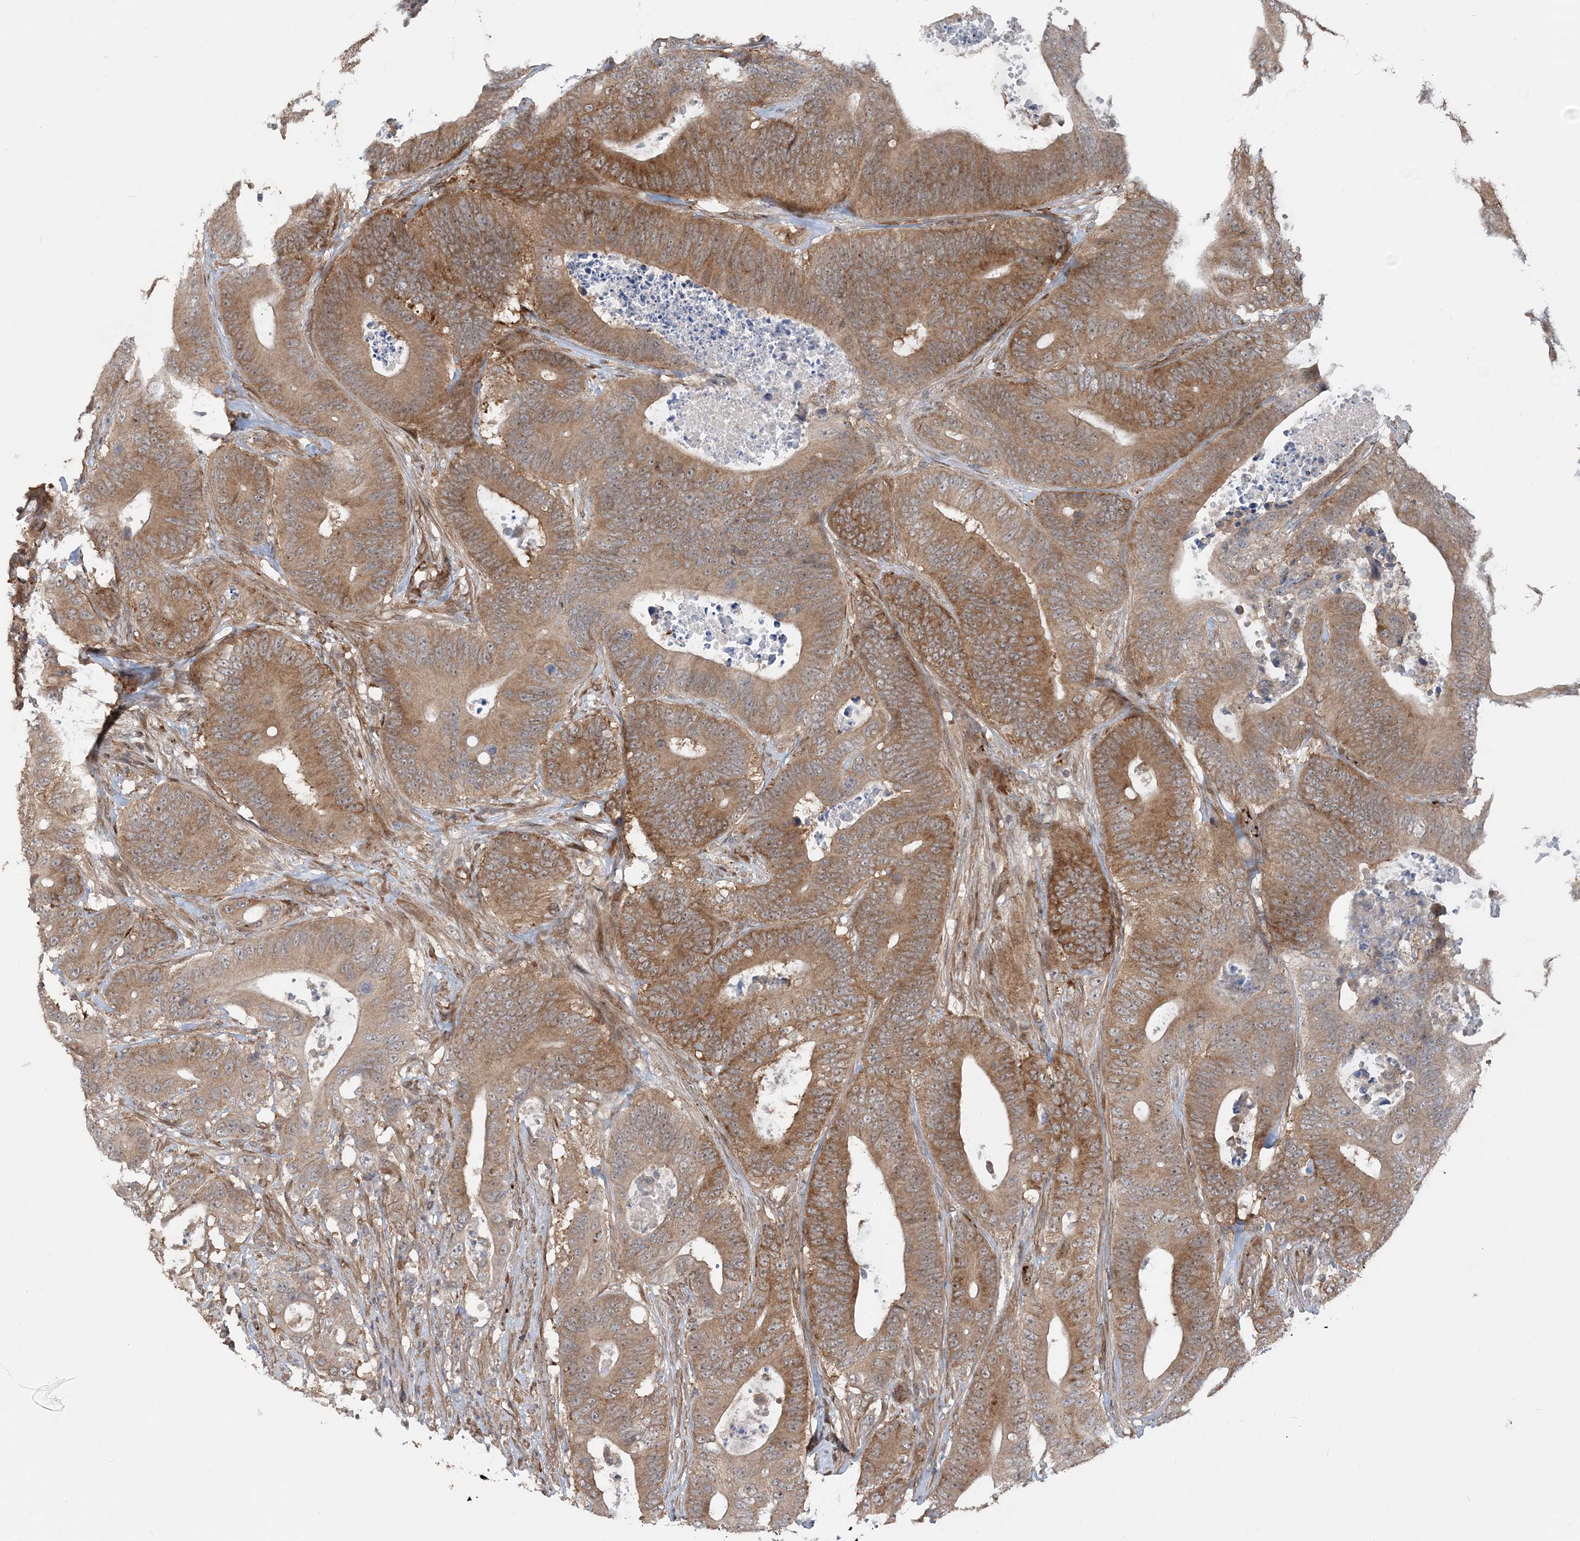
{"staining": {"intensity": "moderate", "quantity": ">75%", "location": "cytoplasmic/membranous"}, "tissue": "colorectal cancer", "cell_type": "Tumor cells", "image_type": "cancer", "snomed": [{"axis": "morphology", "description": "Adenocarcinoma, NOS"}, {"axis": "topography", "description": "Colon"}], "caption": "A brown stain shows moderate cytoplasmic/membranous expression of a protein in human colorectal cancer tumor cells.", "gene": "GEMIN5", "patient": {"sex": "male", "age": 83}}